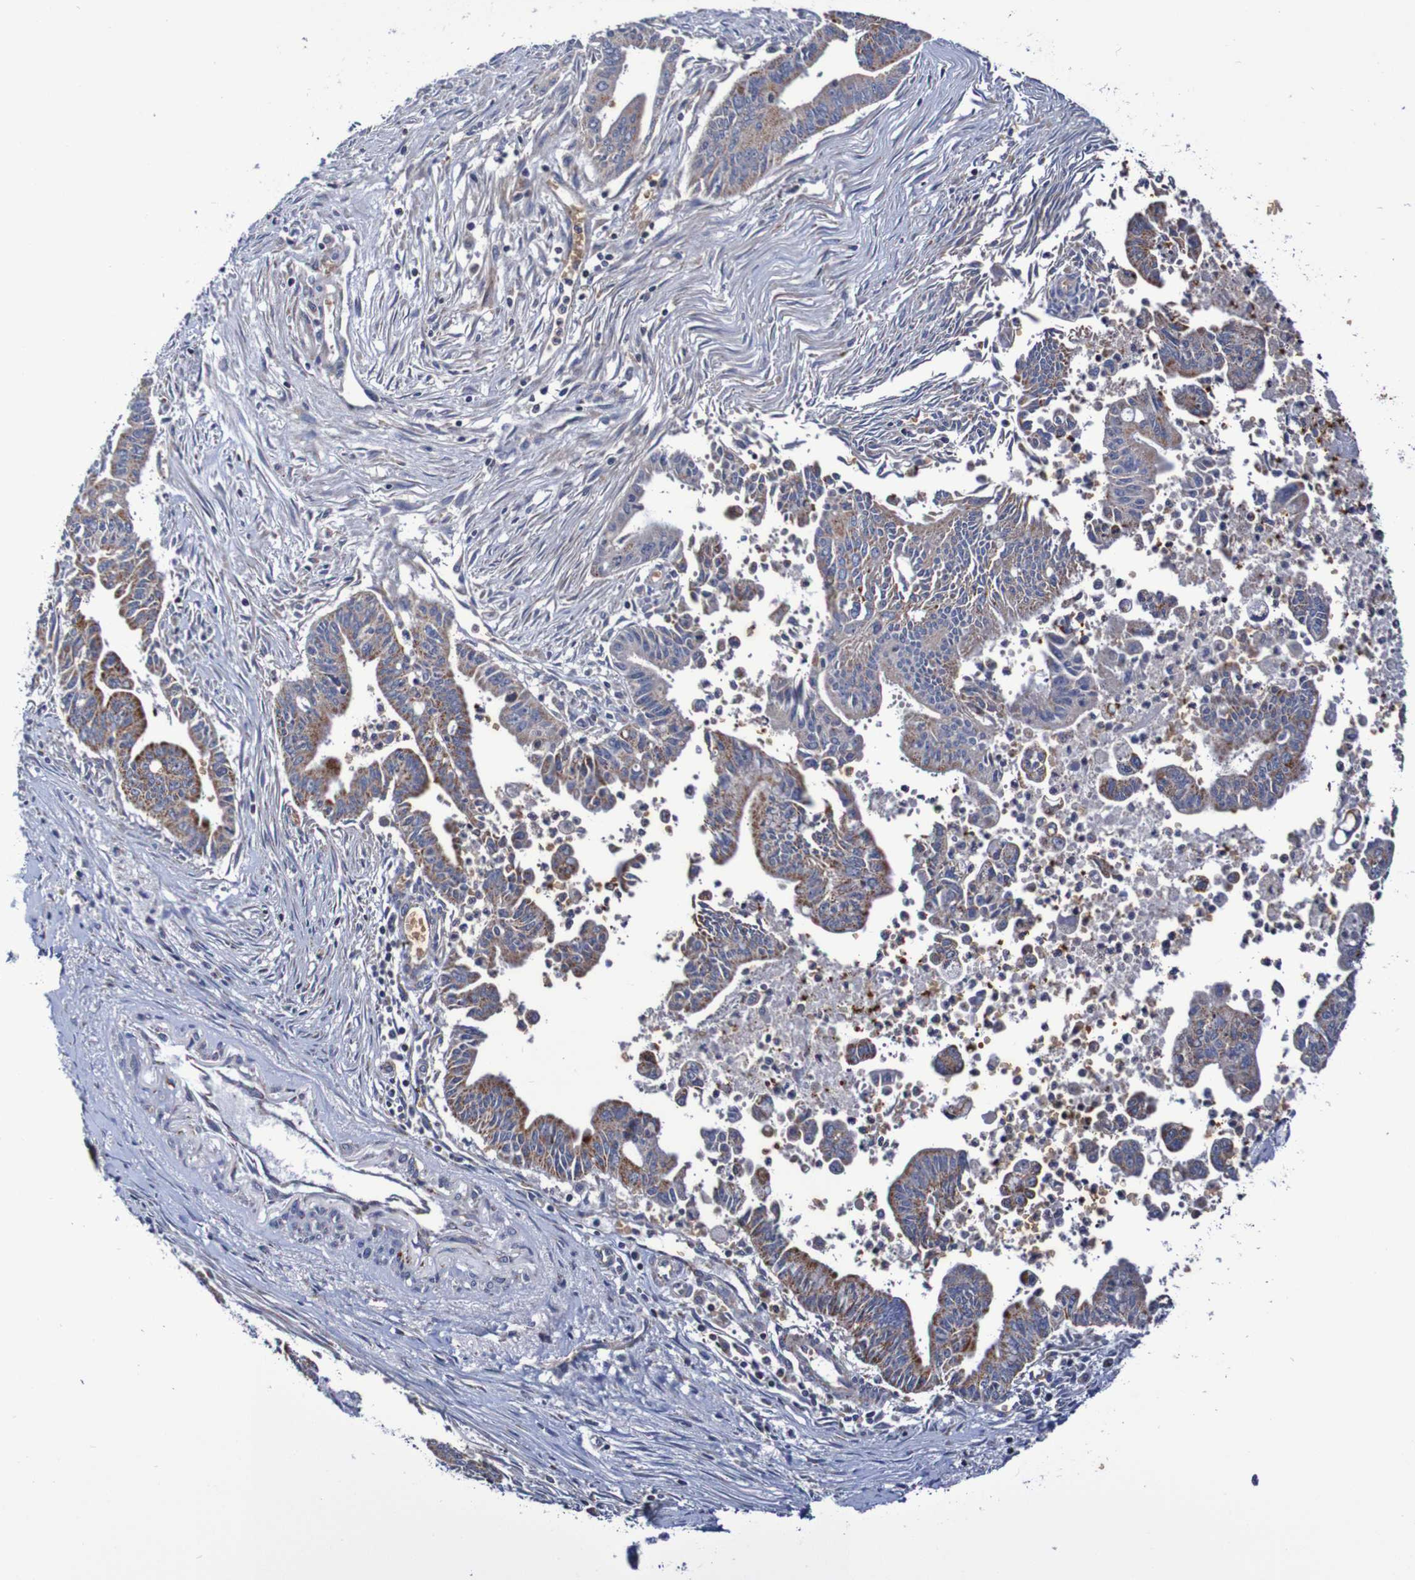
{"staining": {"intensity": "moderate", "quantity": ">75%", "location": "cytoplasmic/membranous"}, "tissue": "pancreatic cancer", "cell_type": "Tumor cells", "image_type": "cancer", "snomed": [{"axis": "morphology", "description": "Adenocarcinoma, NOS"}, {"axis": "topography", "description": "Pancreas"}], "caption": "Immunohistochemical staining of pancreatic cancer displays medium levels of moderate cytoplasmic/membranous expression in approximately >75% of tumor cells.", "gene": "WNT4", "patient": {"sex": "male", "age": 70}}